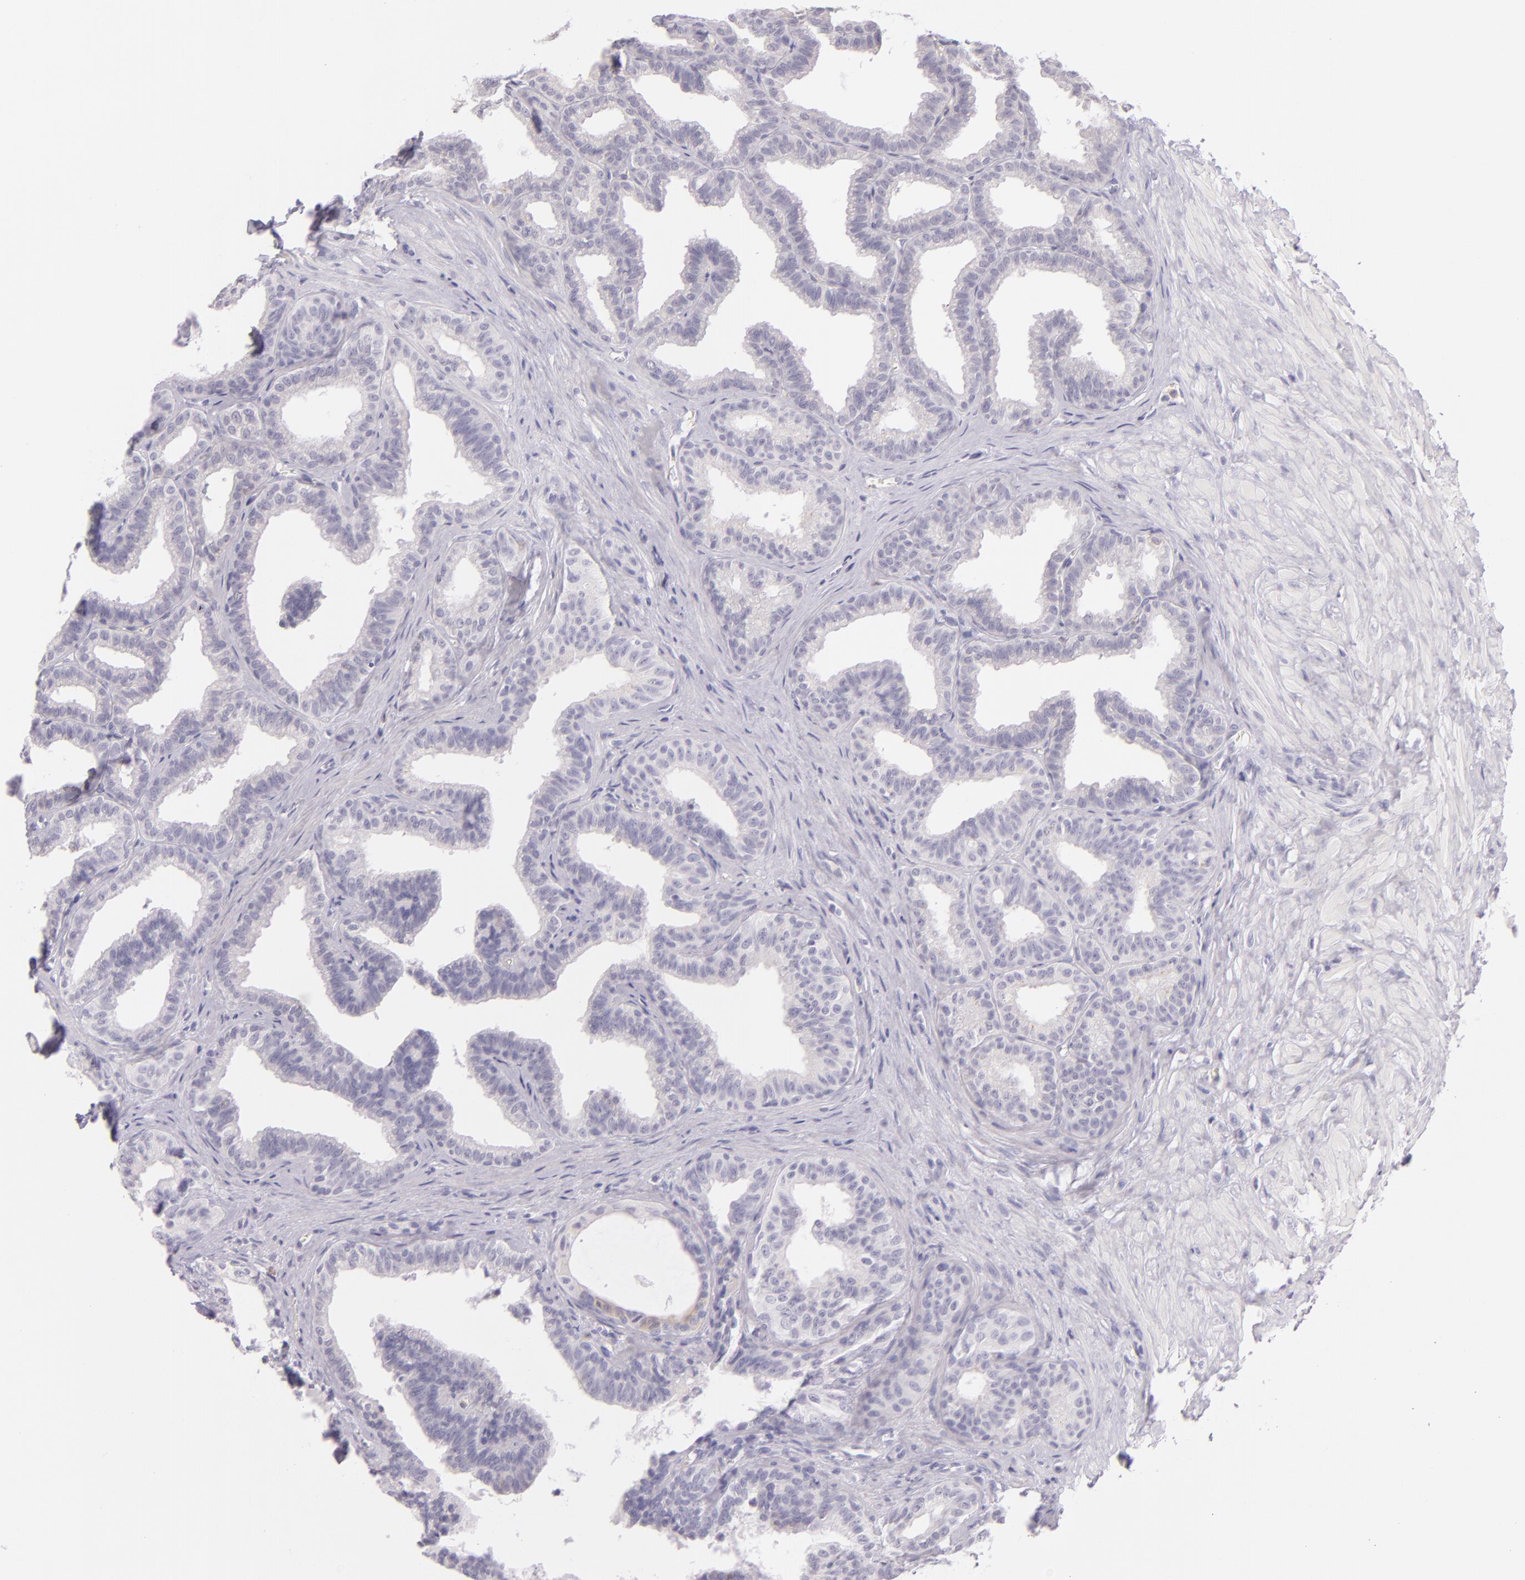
{"staining": {"intensity": "negative", "quantity": "none", "location": "none"}, "tissue": "seminal vesicle", "cell_type": "Glandular cells", "image_type": "normal", "snomed": [{"axis": "morphology", "description": "Normal tissue, NOS"}, {"axis": "topography", "description": "Seminal veicle"}], "caption": "DAB immunohistochemical staining of unremarkable human seminal vesicle exhibits no significant positivity in glandular cells.", "gene": "CBS", "patient": {"sex": "male", "age": 26}}